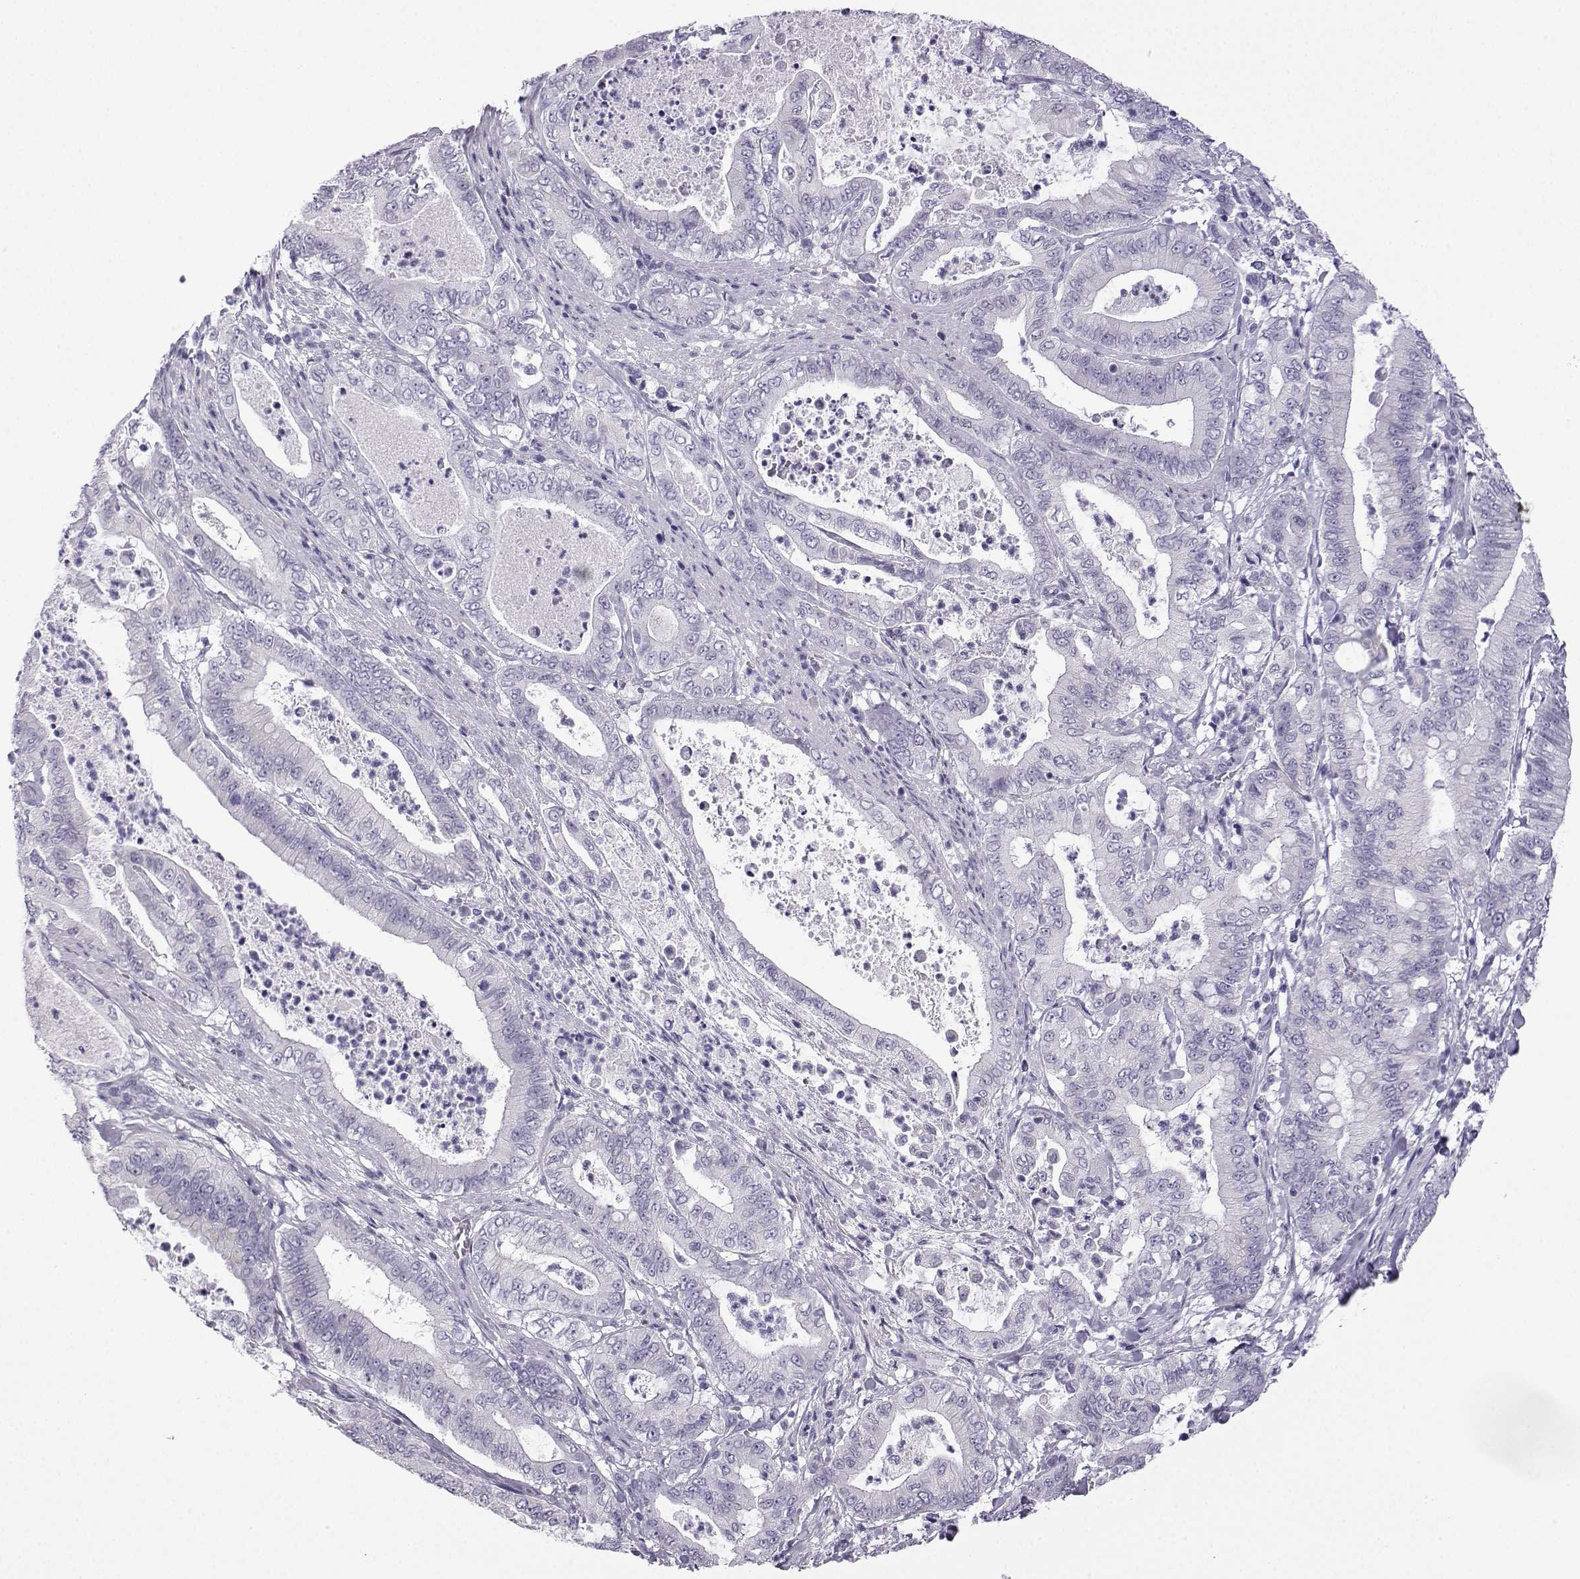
{"staining": {"intensity": "negative", "quantity": "none", "location": "none"}, "tissue": "pancreatic cancer", "cell_type": "Tumor cells", "image_type": "cancer", "snomed": [{"axis": "morphology", "description": "Adenocarcinoma, NOS"}, {"axis": "topography", "description": "Pancreas"}], "caption": "Tumor cells show no significant expression in adenocarcinoma (pancreatic).", "gene": "ACRBP", "patient": {"sex": "male", "age": 71}}